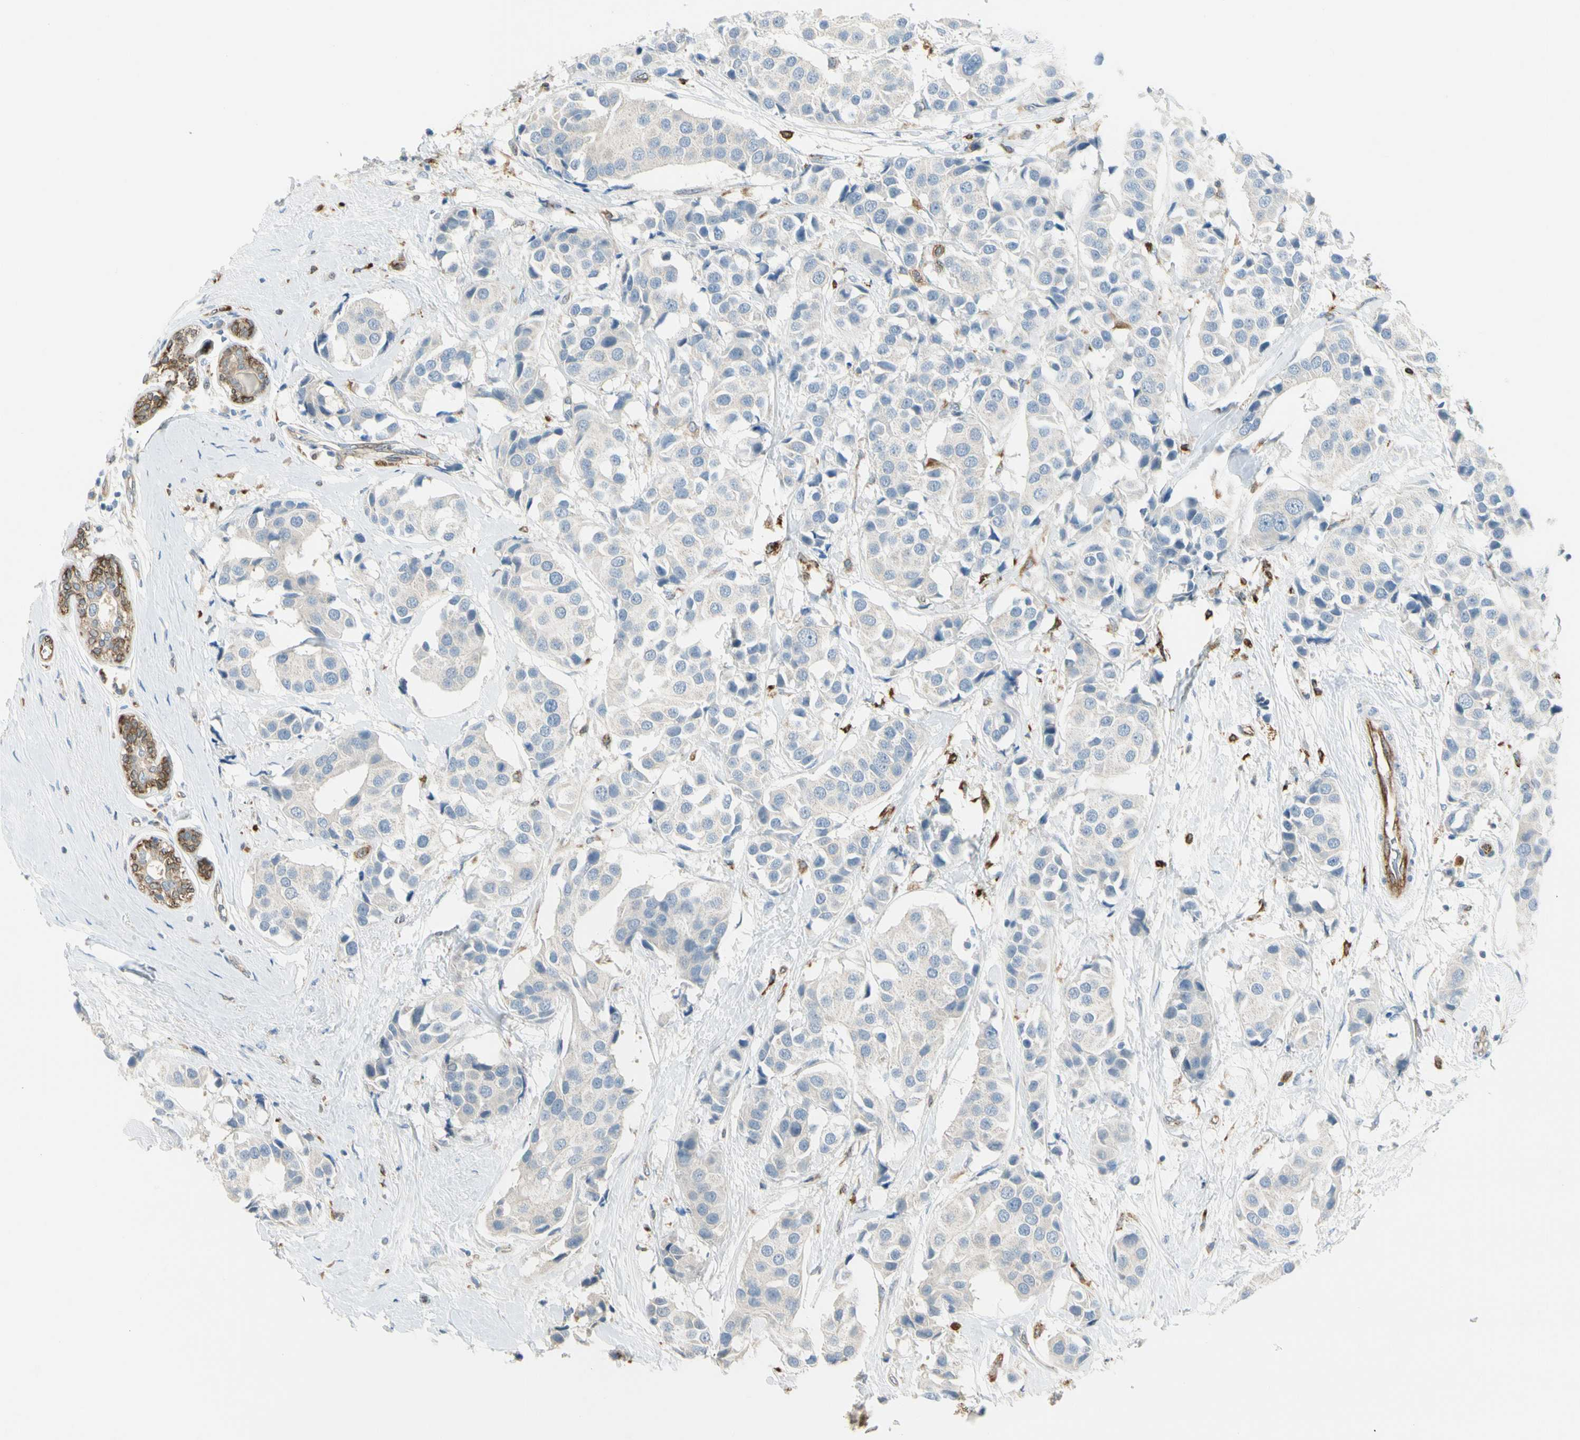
{"staining": {"intensity": "negative", "quantity": "none", "location": "none"}, "tissue": "breast cancer", "cell_type": "Tumor cells", "image_type": "cancer", "snomed": [{"axis": "morphology", "description": "Normal tissue, NOS"}, {"axis": "morphology", "description": "Duct carcinoma"}, {"axis": "topography", "description": "Breast"}], "caption": "Tumor cells are negative for protein expression in human breast infiltrating ductal carcinoma. (IHC, brightfield microscopy, high magnification).", "gene": "LPCAT2", "patient": {"sex": "female", "age": 39}}